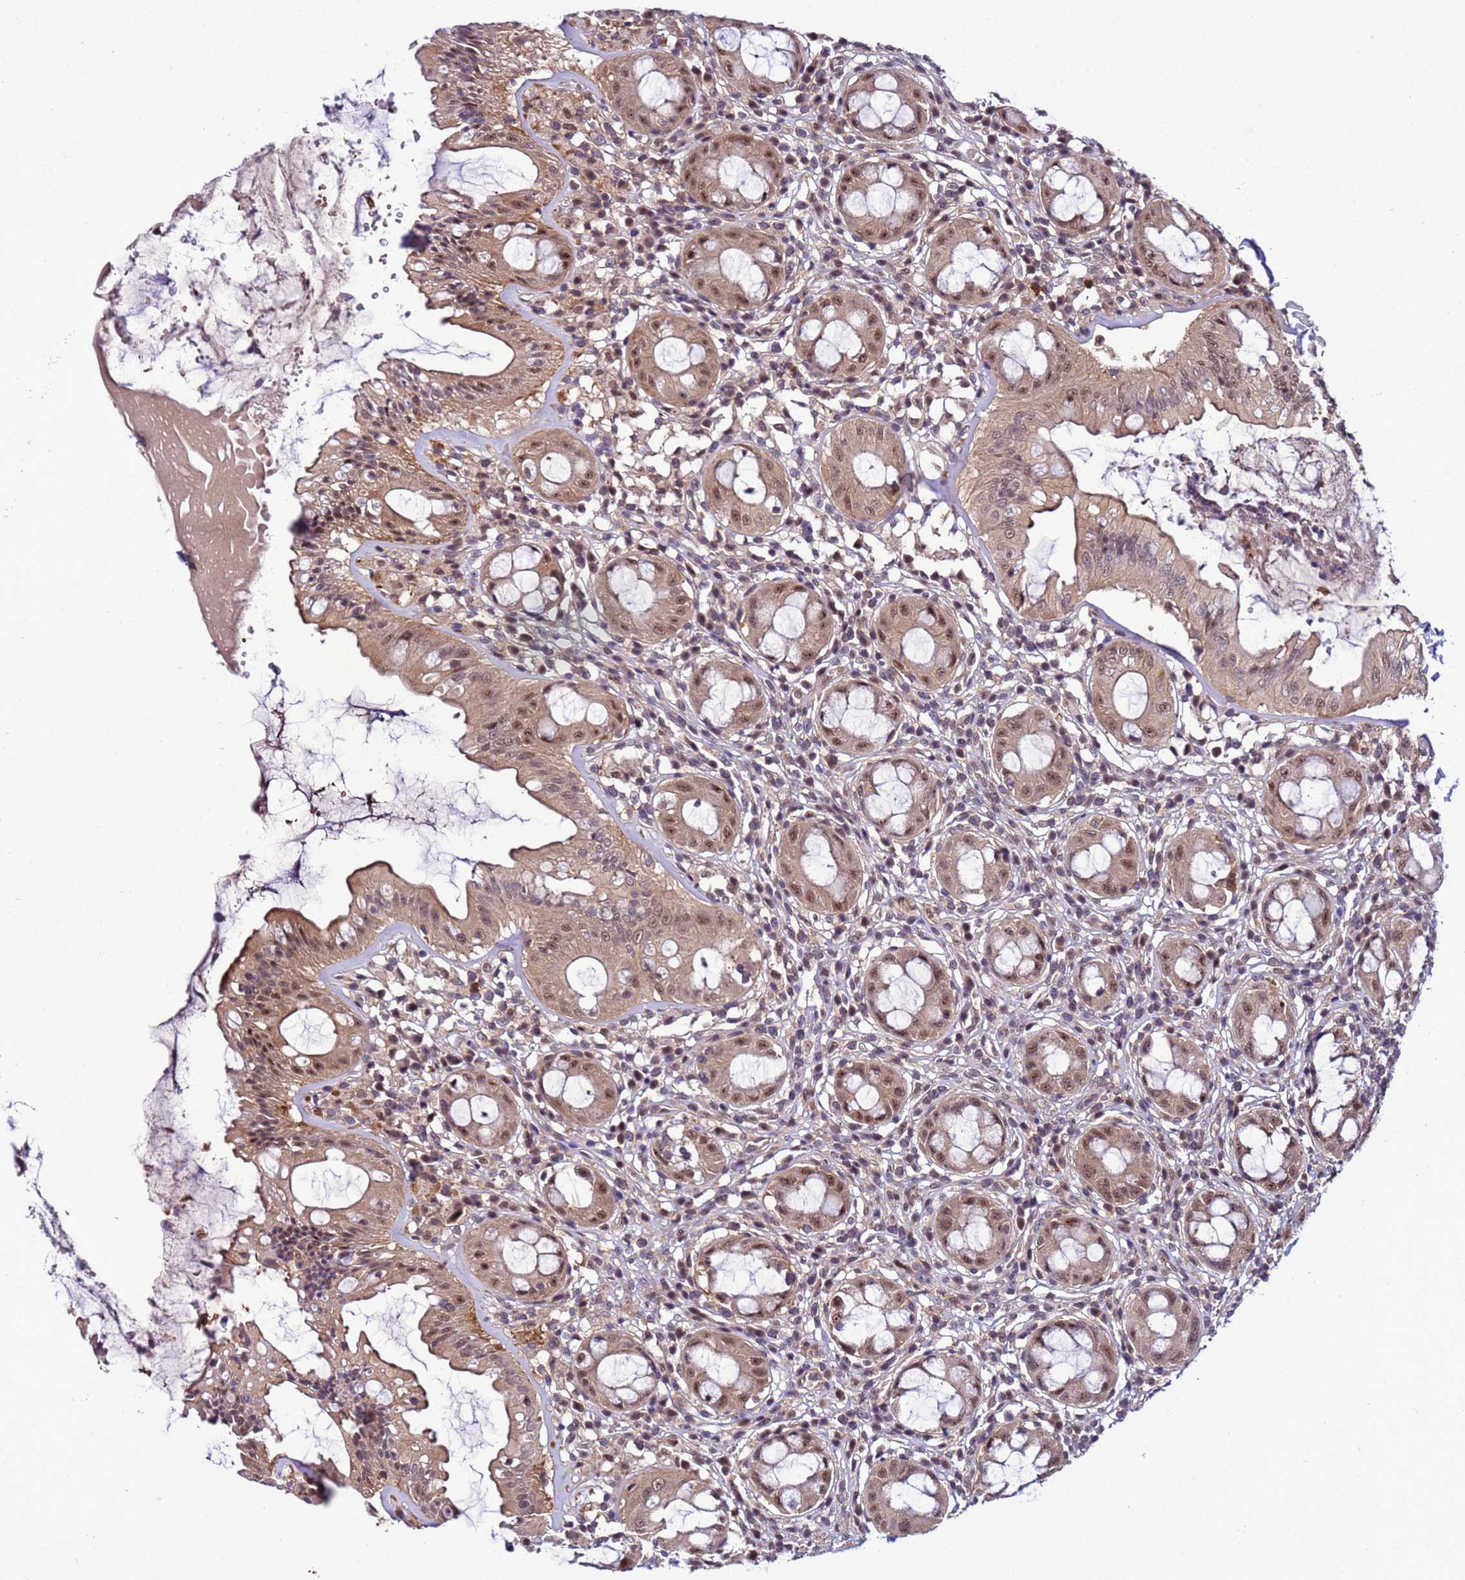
{"staining": {"intensity": "moderate", "quantity": ">75%", "location": "cytoplasmic/membranous,nuclear"}, "tissue": "rectum", "cell_type": "Glandular cells", "image_type": "normal", "snomed": [{"axis": "morphology", "description": "Normal tissue, NOS"}, {"axis": "topography", "description": "Rectum"}], "caption": "IHC (DAB (3,3'-diaminobenzidine)) staining of unremarkable human rectum reveals moderate cytoplasmic/membranous,nuclear protein staining in approximately >75% of glandular cells.", "gene": "GEN1", "patient": {"sex": "female", "age": 57}}